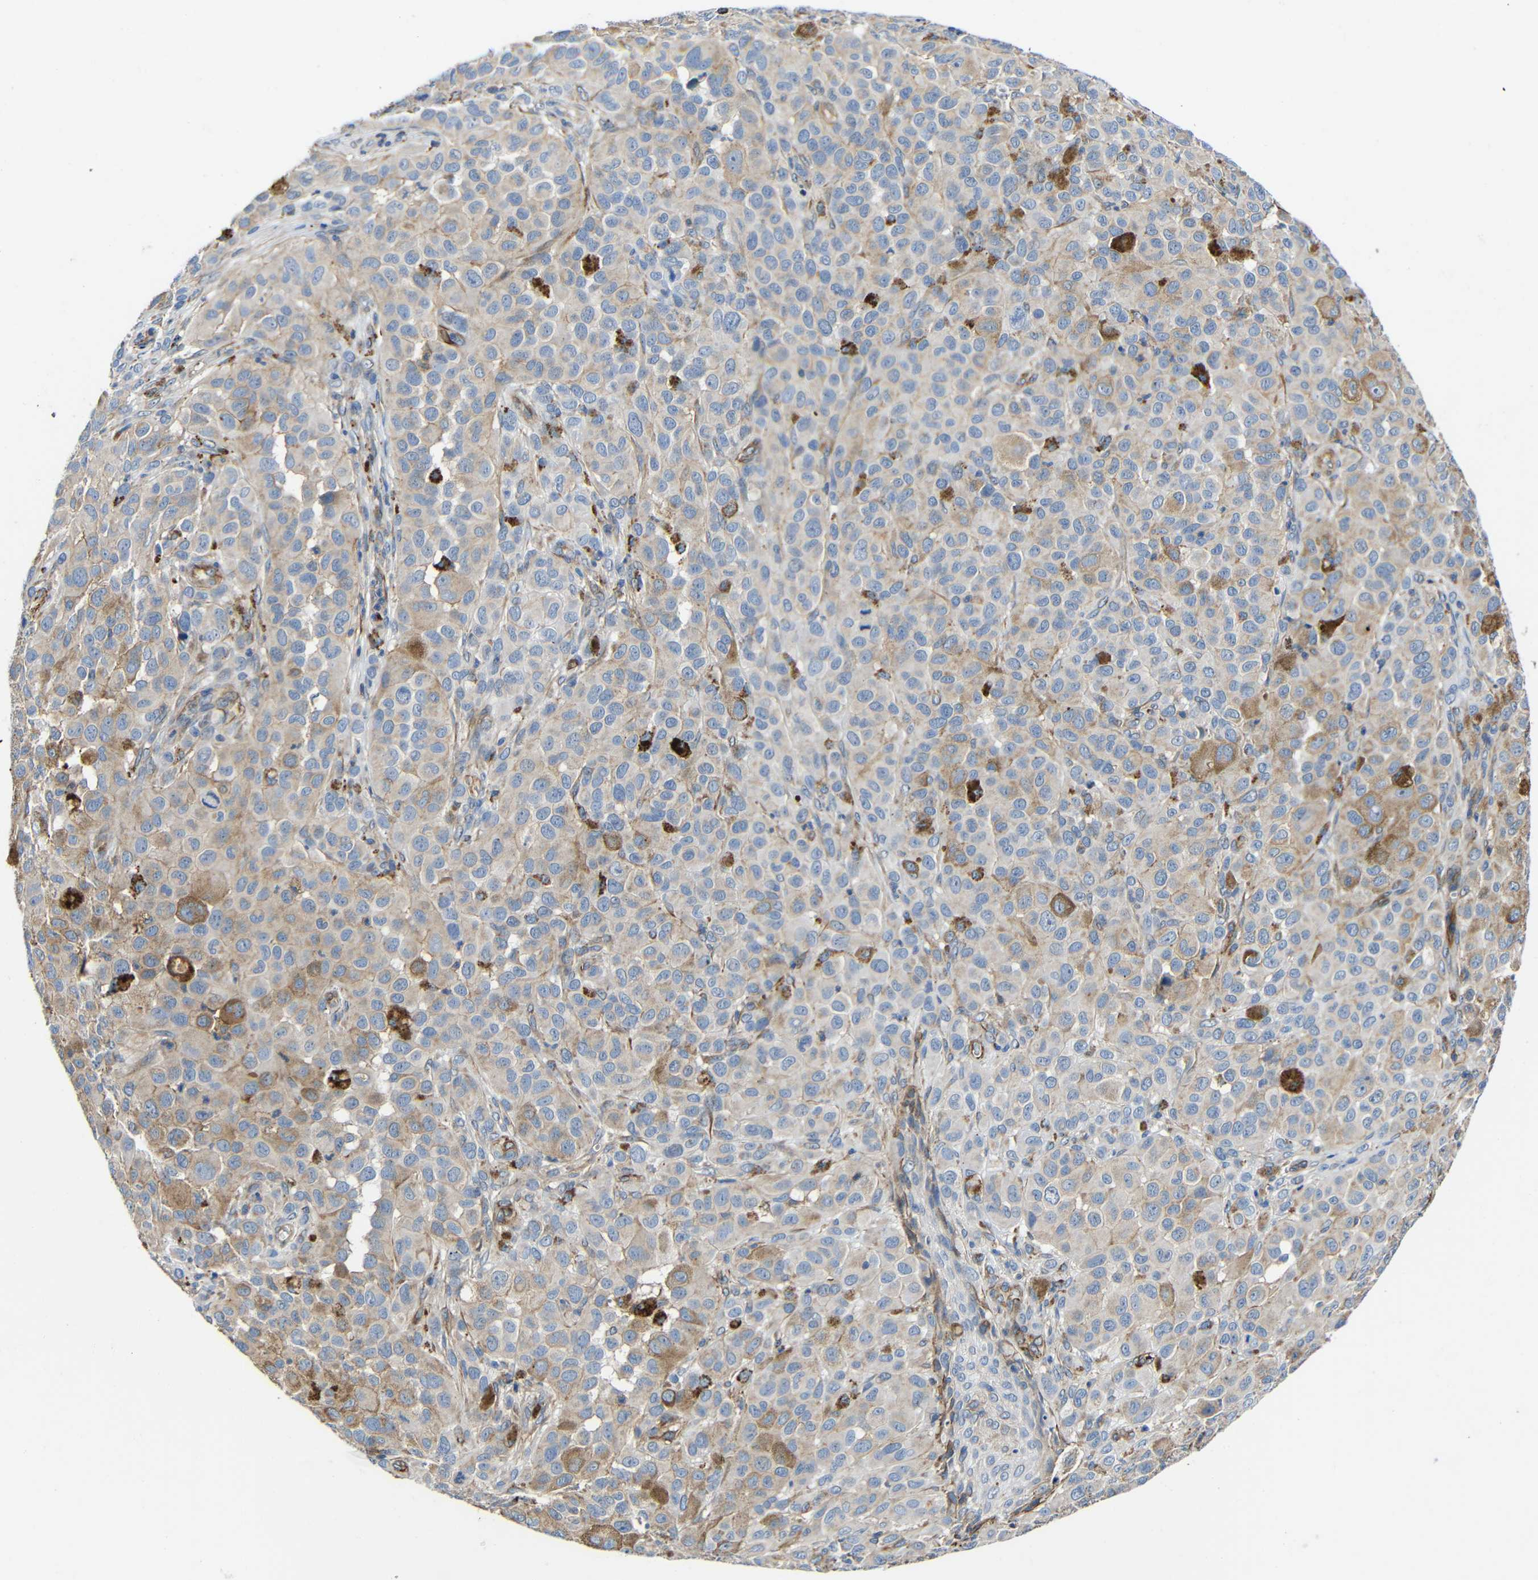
{"staining": {"intensity": "moderate", "quantity": "25%-75%", "location": "cytoplasmic/membranous"}, "tissue": "melanoma", "cell_type": "Tumor cells", "image_type": "cancer", "snomed": [{"axis": "morphology", "description": "Malignant melanoma, NOS"}, {"axis": "topography", "description": "Skin"}], "caption": "A photomicrograph showing moderate cytoplasmic/membranous expression in about 25%-75% of tumor cells in malignant melanoma, as visualized by brown immunohistochemical staining.", "gene": "IGSF10", "patient": {"sex": "male", "age": 96}}